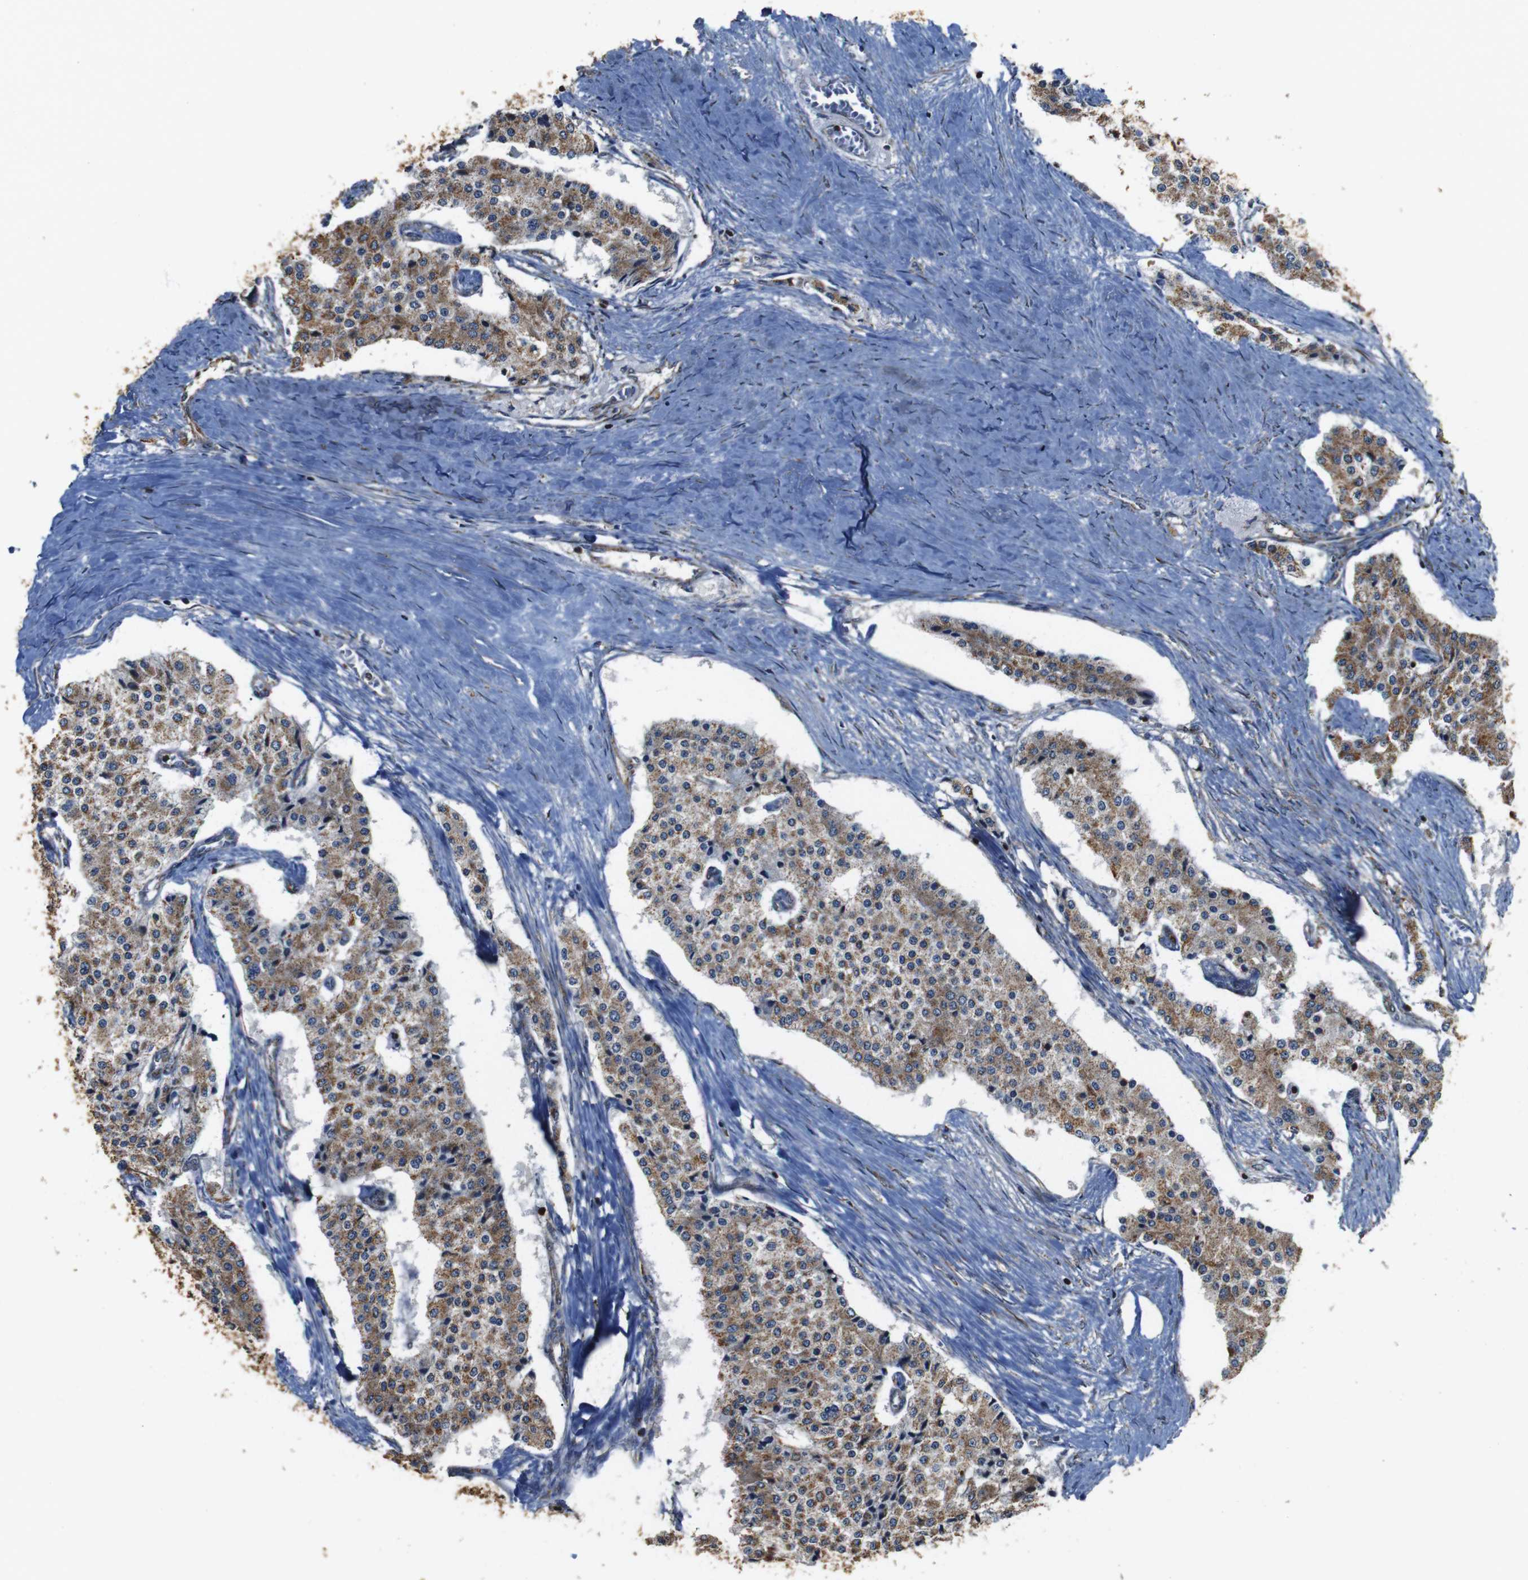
{"staining": {"intensity": "moderate", "quantity": ">75%", "location": "cytoplasmic/membranous"}, "tissue": "carcinoid", "cell_type": "Tumor cells", "image_type": "cancer", "snomed": [{"axis": "morphology", "description": "Carcinoid, malignant, NOS"}, {"axis": "topography", "description": "Colon"}], "caption": "Approximately >75% of tumor cells in human malignant carcinoid demonstrate moderate cytoplasmic/membranous protein expression as visualized by brown immunohistochemical staining.", "gene": "SNN", "patient": {"sex": "female", "age": 52}}